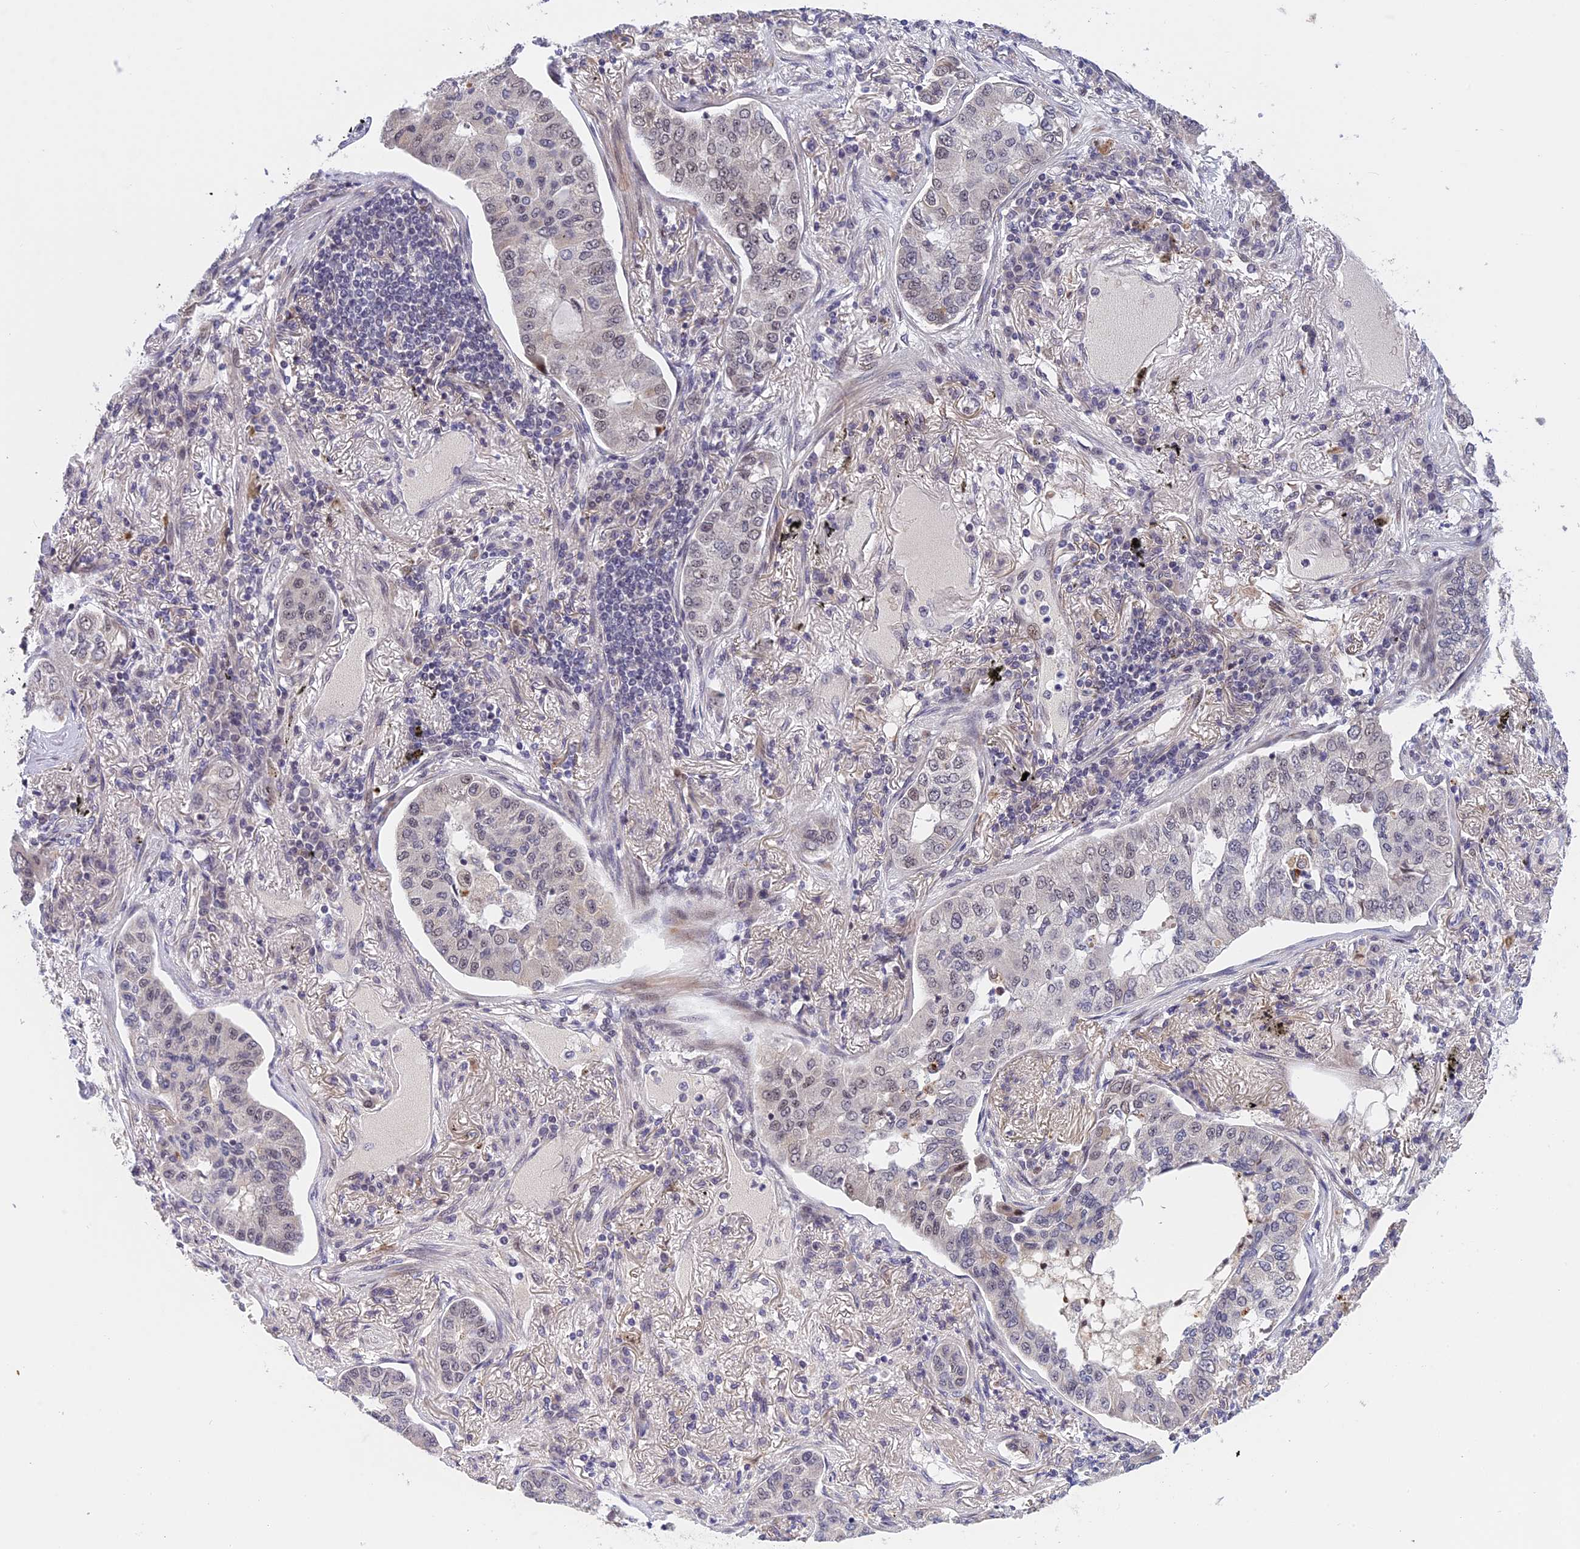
{"staining": {"intensity": "negative", "quantity": "none", "location": "none"}, "tissue": "lung cancer", "cell_type": "Tumor cells", "image_type": "cancer", "snomed": [{"axis": "morphology", "description": "Adenocarcinoma, NOS"}, {"axis": "topography", "description": "Lung"}], "caption": "Adenocarcinoma (lung) was stained to show a protein in brown. There is no significant expression in tumor cells. (DAB immunohistochemistry (IHC) with hematoxylin counter stain).", "gene": "POLR2C", "patient": {"sex": "male", "age": 49}}